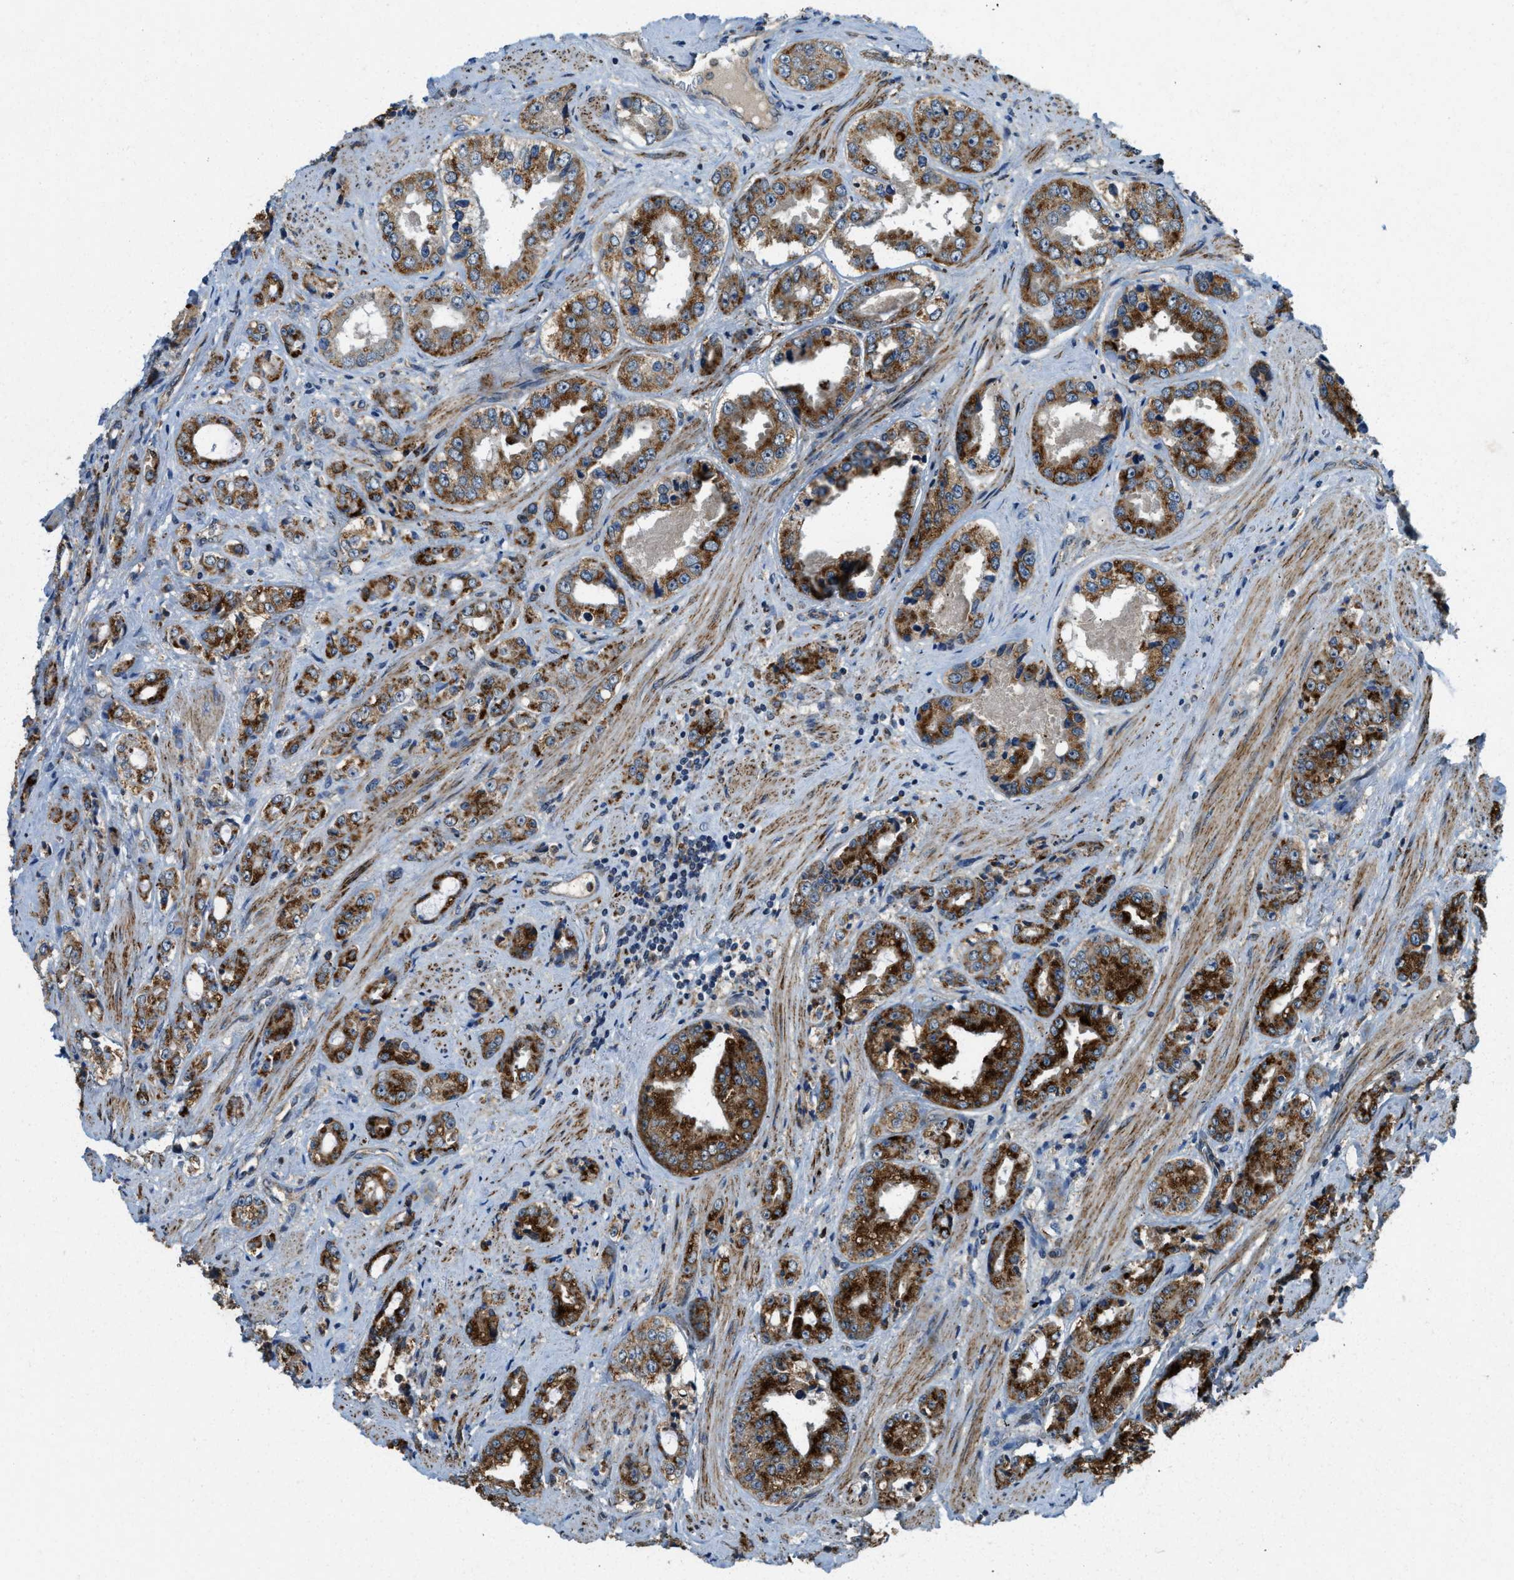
{"staining": {"intensity": "moderate", "quantity": ">75%", "location": "cytoplasmic/membranous"}, "tissue": "prostate cancer", "cell_type": "Tumor cells", "image_type": "cancer", "snomed": [{"axis": "morphology", "description": "Adenocarcinoma, High grade"}, {"axis": "topography", "description": "Prostate"}], "caption": "Immunohistochemistry (IHC) histopathology image of neoplastic tissue: human prostate cancer stained using IHC displays medium levels of moderate protein expression localized specifically in the cytoplasmic/membranous of tumor cells, appearing as a cytoplasmic/membranous brown color.", "gene": "STARD3NL", "patient": {"sex": "male", "age": 61}}